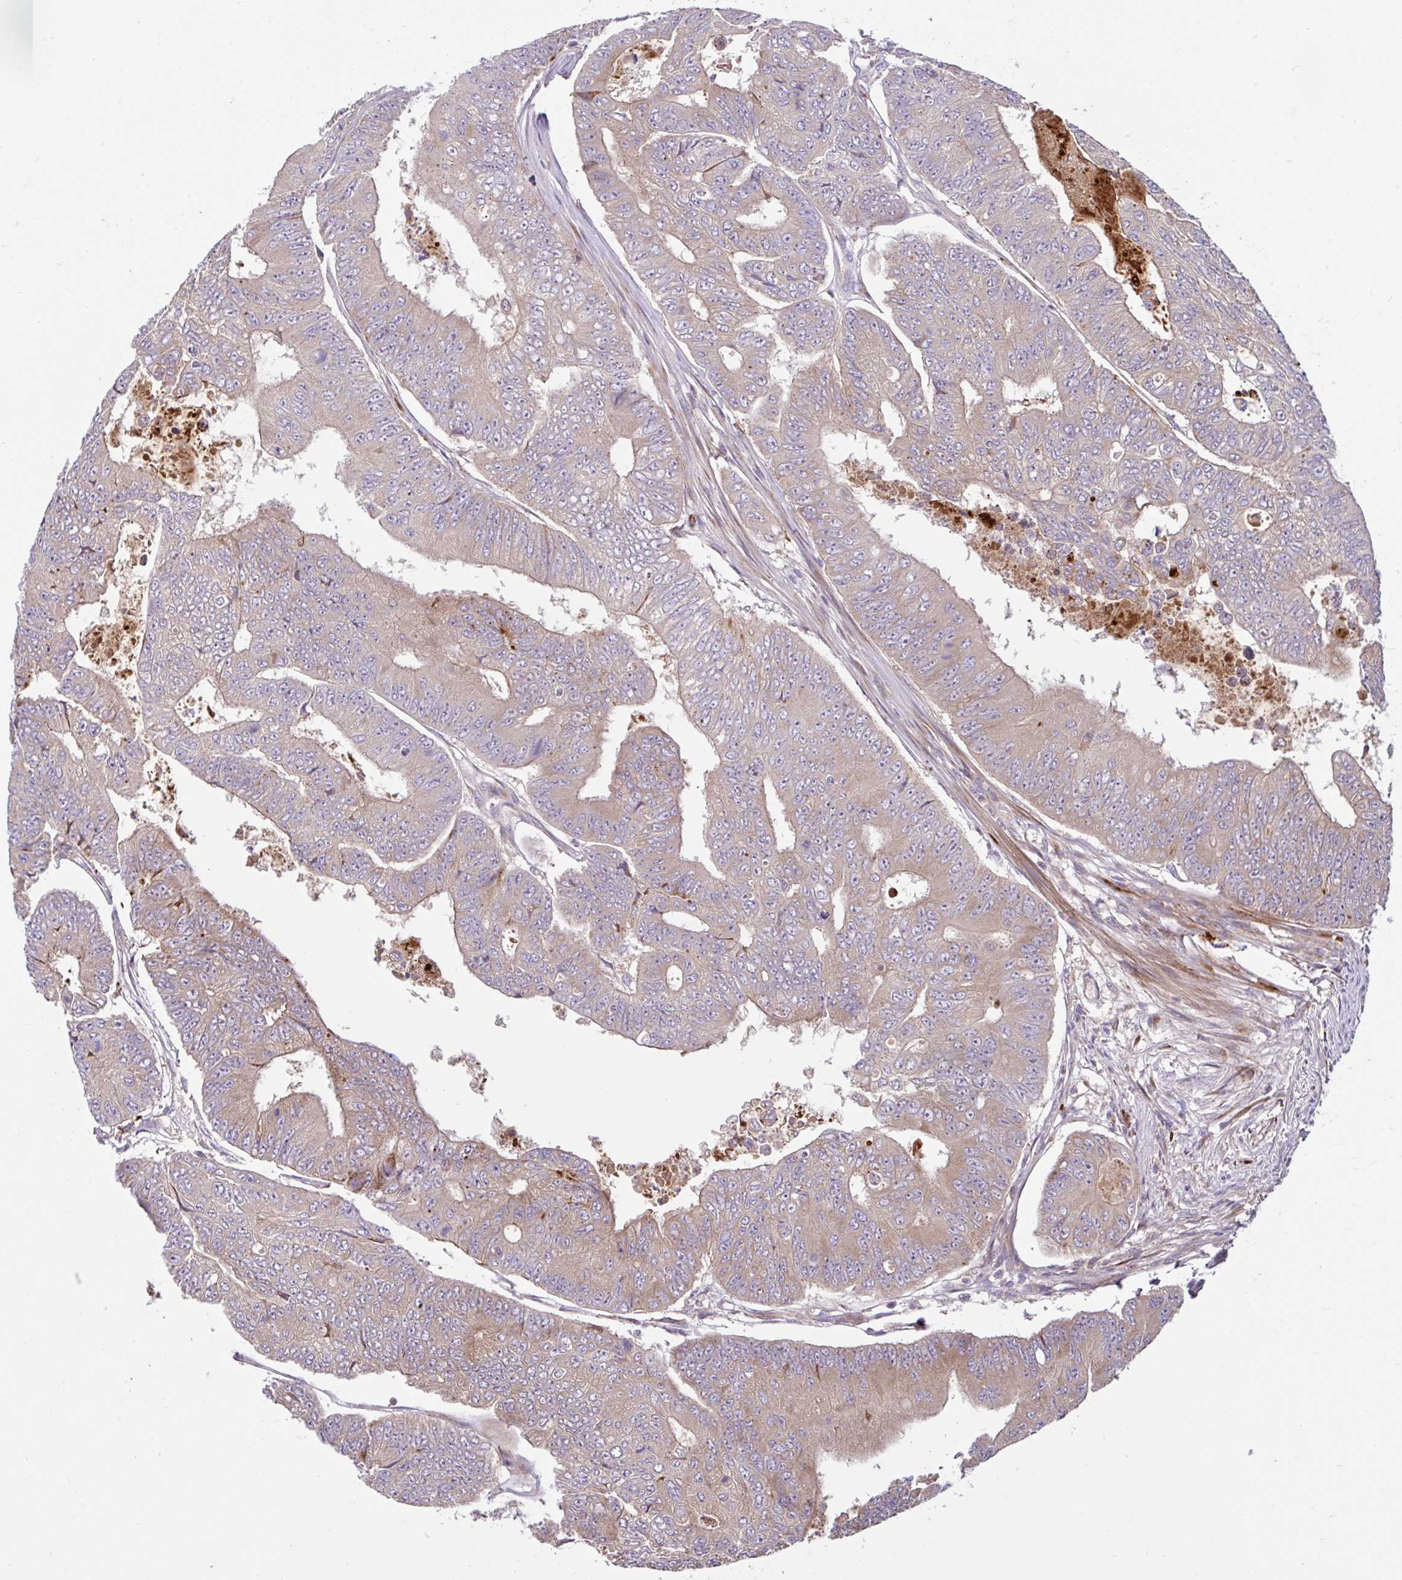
{"staining": {"intensity": "weak", "quantity": "25%-75%", "location": "cytoplasmic/membranous"}, "tissue": "colorectal cancer", "cell_type": "Tumor cells", "image_type": "cancer", "snomed": [{"axis": "morphology", "description": "Adenocarcinoma, NOS"}, {"axis": "topography", "description": "Colon"}], "caption": "Colorectal cancer (adenocarcinoma) stained for a protein reveals weak cytoplasmic/membranous positivity in tumor cells.", "gene": "NTPCR", "patient": {"sex": "female", "age": 48}}